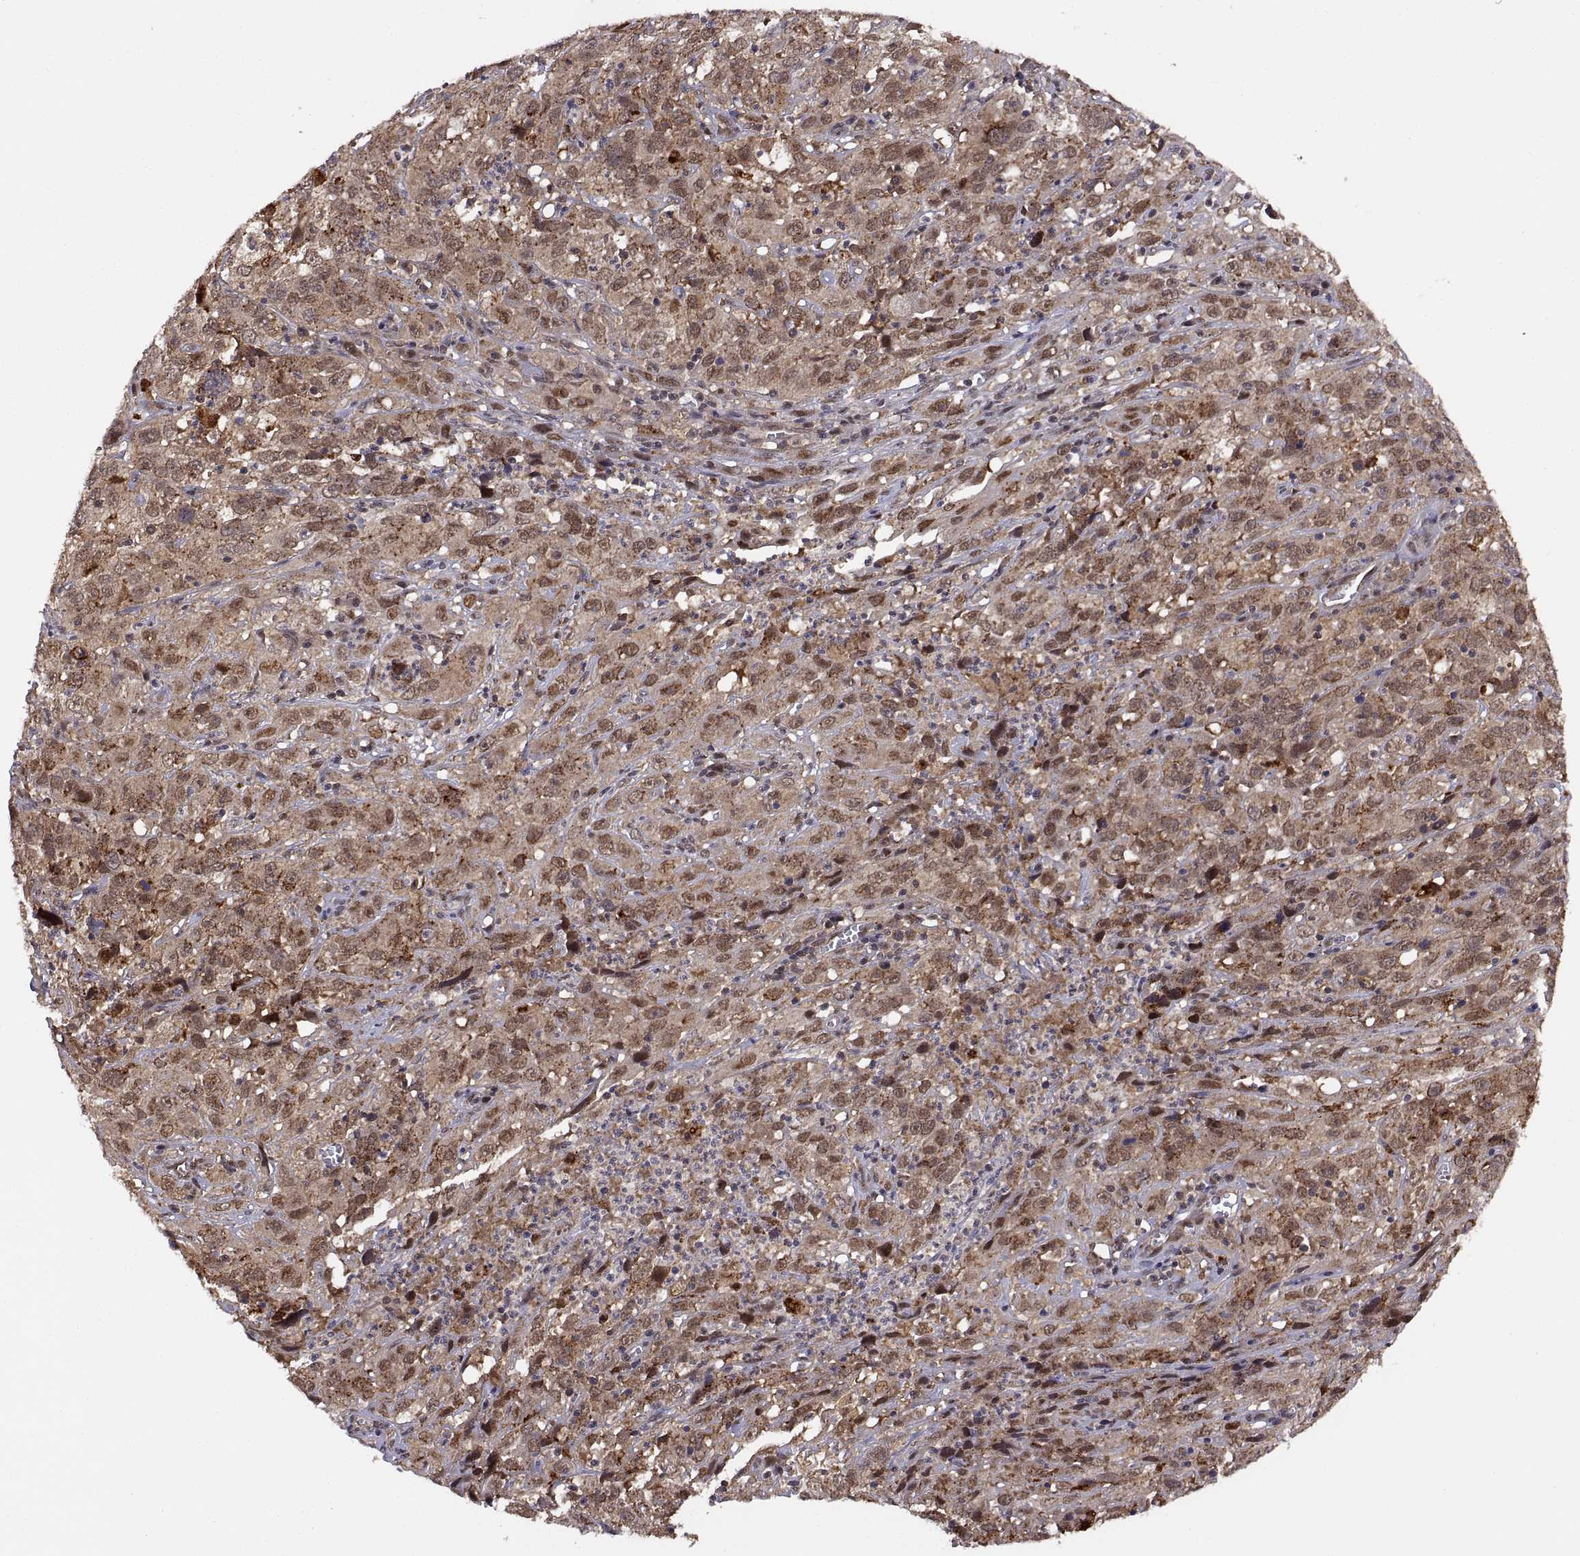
{"staining": {"intensity": "moderate", "quantity": ">75%", "location": "cytoplasmic/membranous"}, "tissue": "cervical cancer", "cell_type": "Tumor cells", "image_type": "cancer", "snomed": [{"axis": "morphology", "description": "Squamous cell carcinoma, NOS"}, {"axis": "topography", "description": "Cervix"}], "caption": "This is a histology image of immunohistochemistry staining of cervical cancer (squamous cell carcinoma), which shows moderate positivity in the cytoplasmic/membranous of tumor cells.", "gene": "PSMC2", "patient": {"sex": "female", "age": 32}}